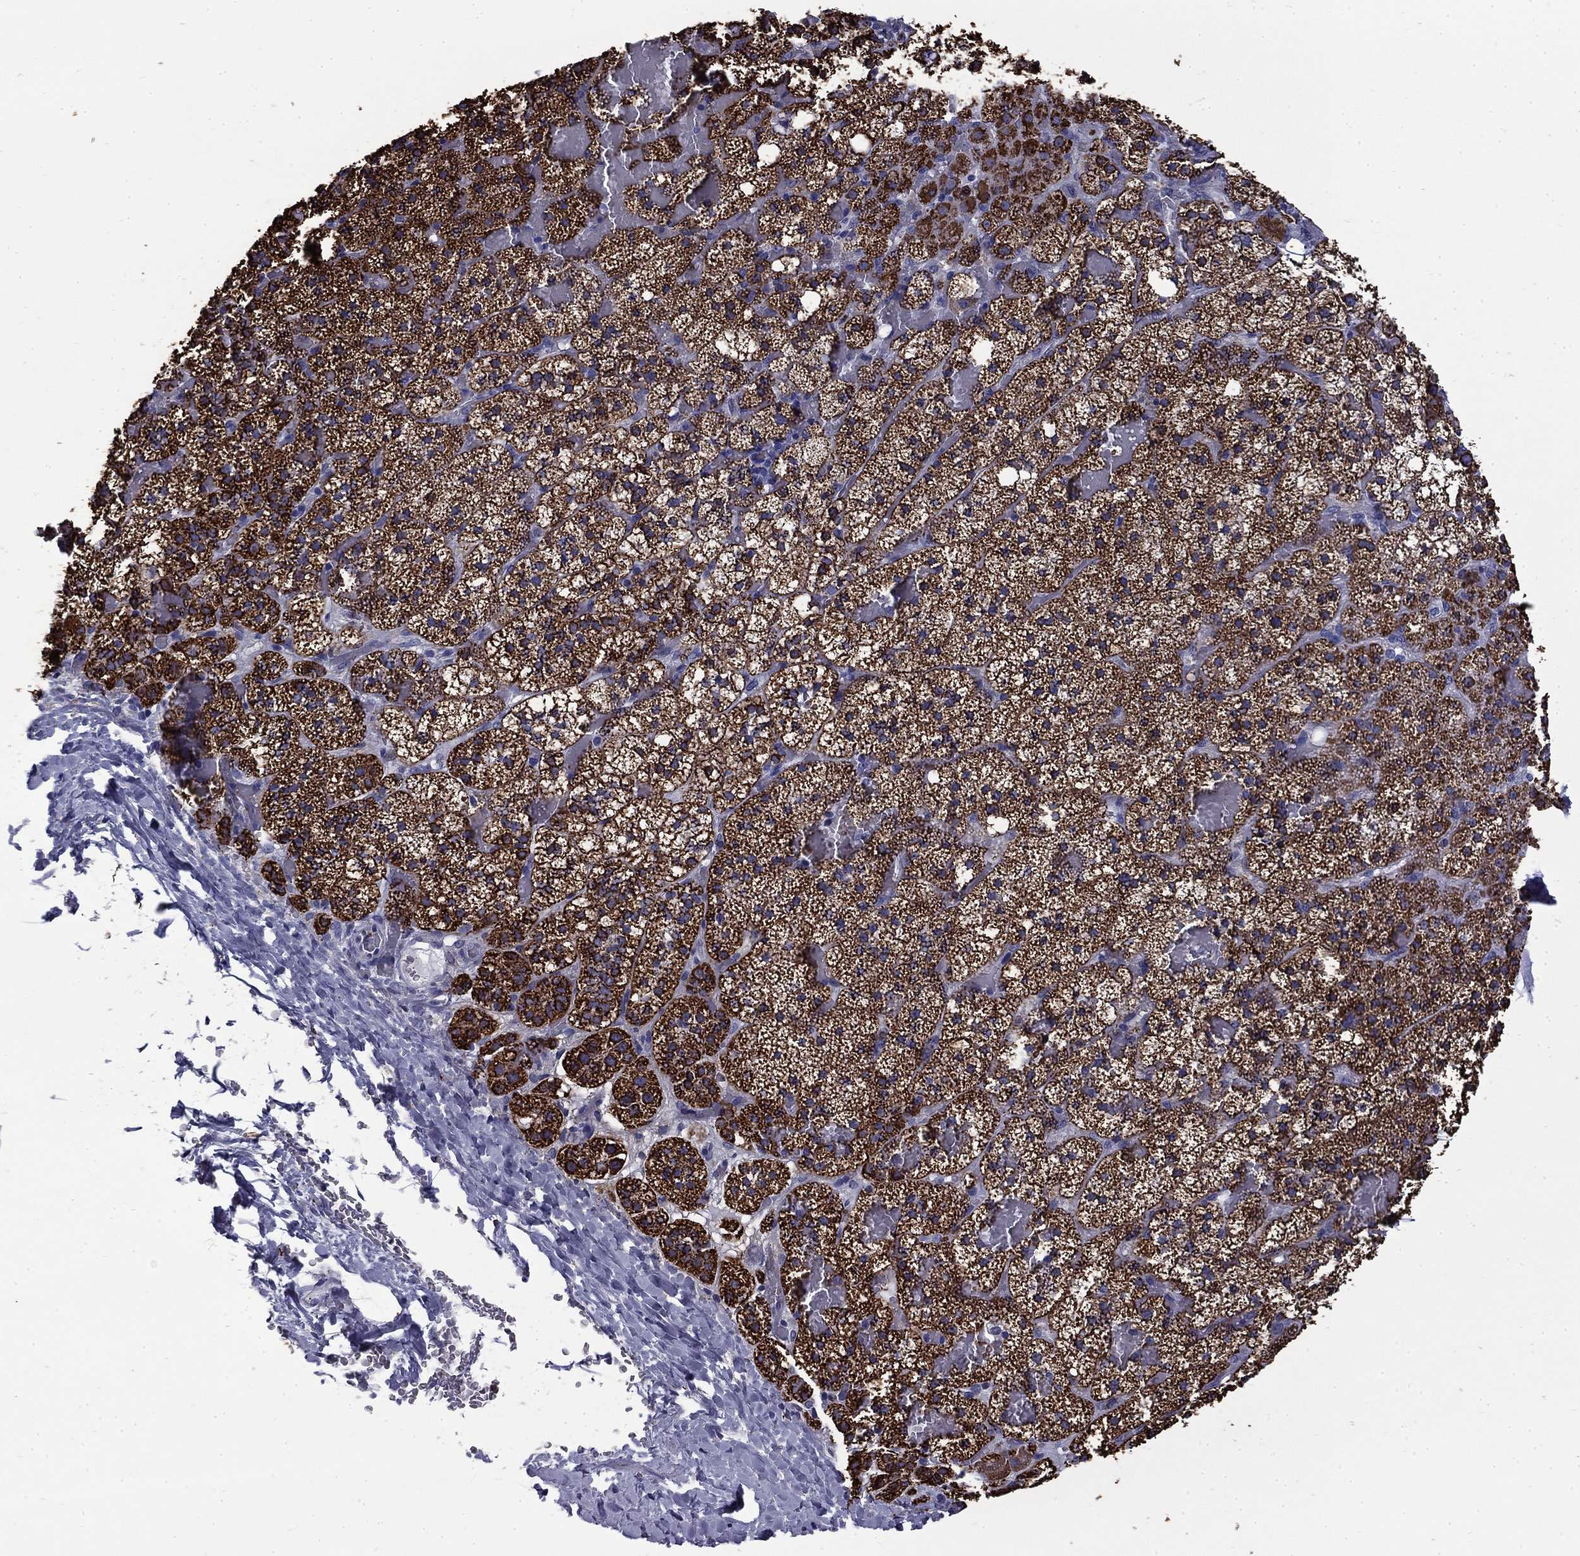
{"staining": {"intensity": "strong", "quantity": ">75%", "location": "cytoplasmic/membranous"}, "tissue": "adrenal gland", "cell_type": "Glandular cells", "image_type": "normal", "snomed": [{"axis": "morphology", "description": "Normal tissue, NOS"}, {"axis": "topography", "description": "Adrenal gland"}], "caption": "Glandular cells exhibit strong cytoplasmic/membranous expression in about >75% of cells in unremarkable adrenal gland. Nuclei are stained in blue.", "gene": "MGARP", "patient": {"sex": "male", "age": 53}}